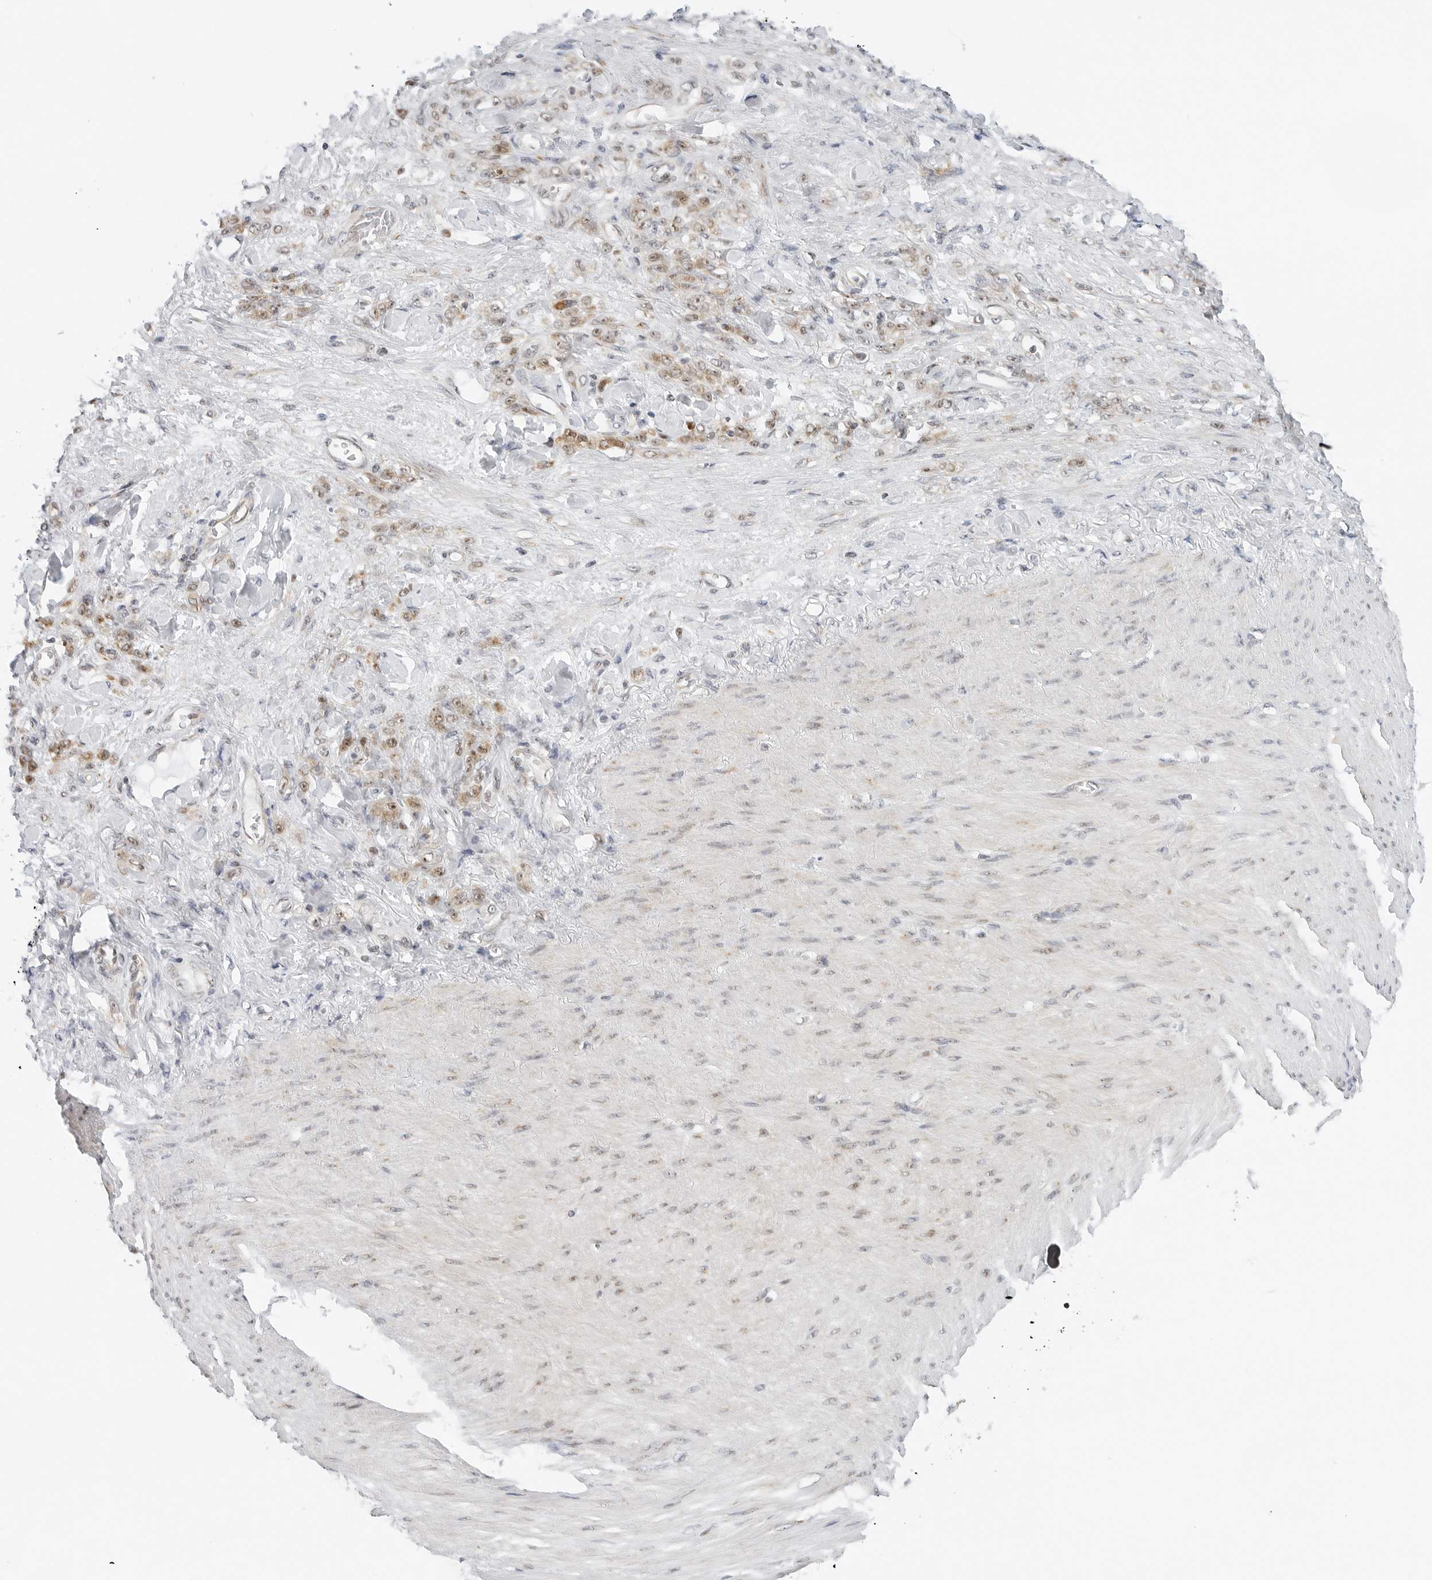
{"staining": {"intensity": "moderate", "quantity": ">75%", "location": "nuclear"}, "tissue": "stomach cancer", "cell_type": "Tumor cells", "image_type": "cancer", "snomed": [{"axis": "morphology", "description": "Normal tissue, NOS"}, {"axis": "morphology", "description": "Adenocarcinoma, NOS"}, {"axis": "topography", "description": "Stomach"}], "caption": "A high-resolution image shows IHC staining of adenocarcinoma (stomach), which exhibits moderate nuclear positivity in about >75% of tumor cells.", "gene": "RIMKLA", "patient": {"sex": "male", "age": 82}}